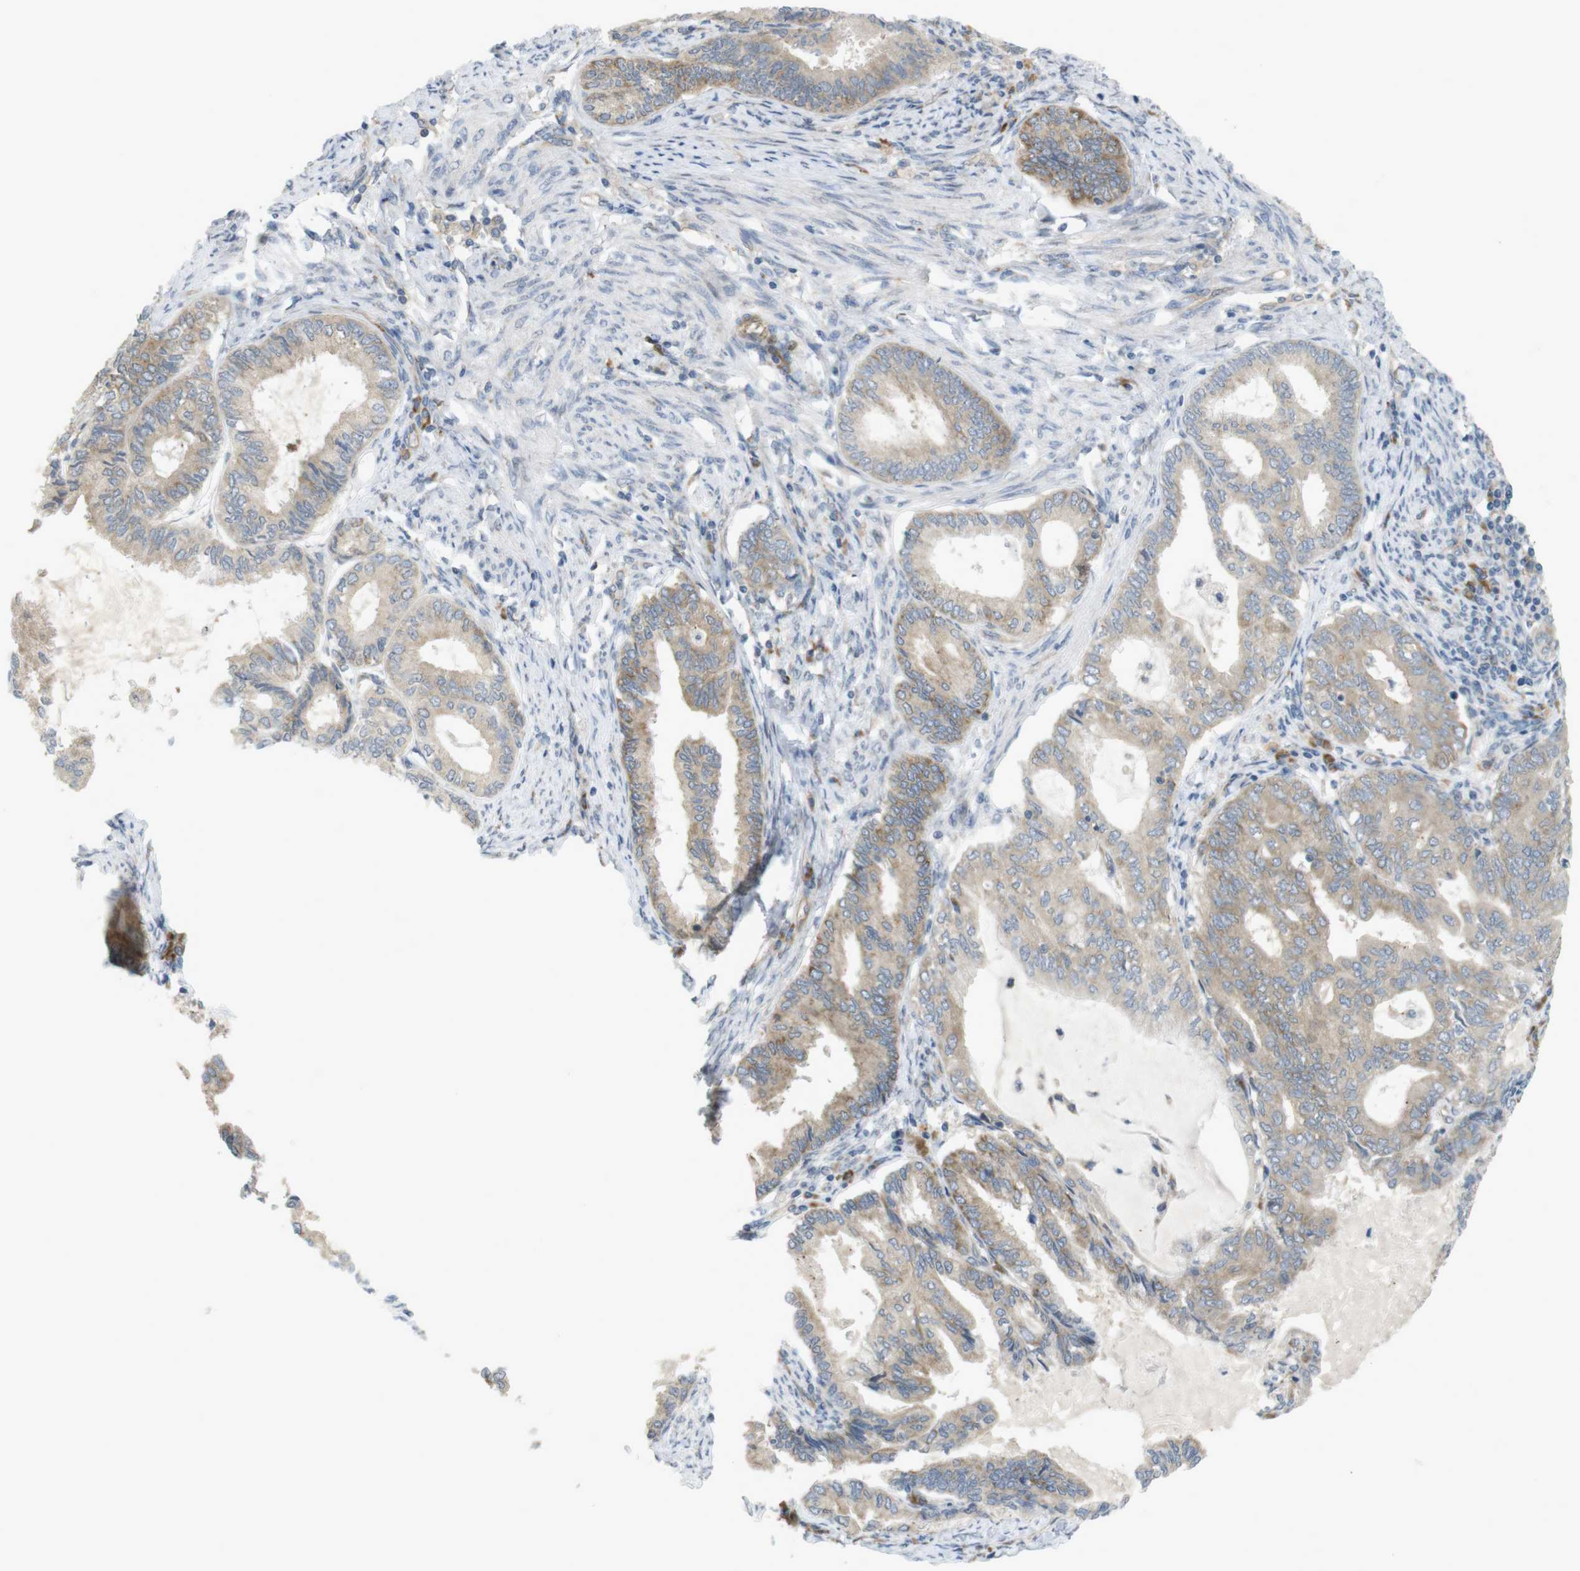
{"staining": {"intensity": "weak", "quantity": ">75%", "location": "cytoplasmic/membranous"}, "tissue": "endometrial cancer", "cell_type": "Tumor cells", "image_type": "cancer", "snomed": [{"axis": "morphology", "description": "Adenocarcinoma, NOS"}, {"axis": "topography", "description": "Endometrium"}], "caption": "The image demonstrates immunohistochemical staining of adenocarcinoma (endometrial). There is weak cytoplasmic/membranous staining is present in approximately >75% of tumor cells. The protein of interest is stained brown, and the nuclei are stained in blue (DAB (3,3'-diaminobenzidine) IHC with brightfield microscopy, high magnification).", "gene": "GJC3", "patient": {"sex": "female", "age": 86}}